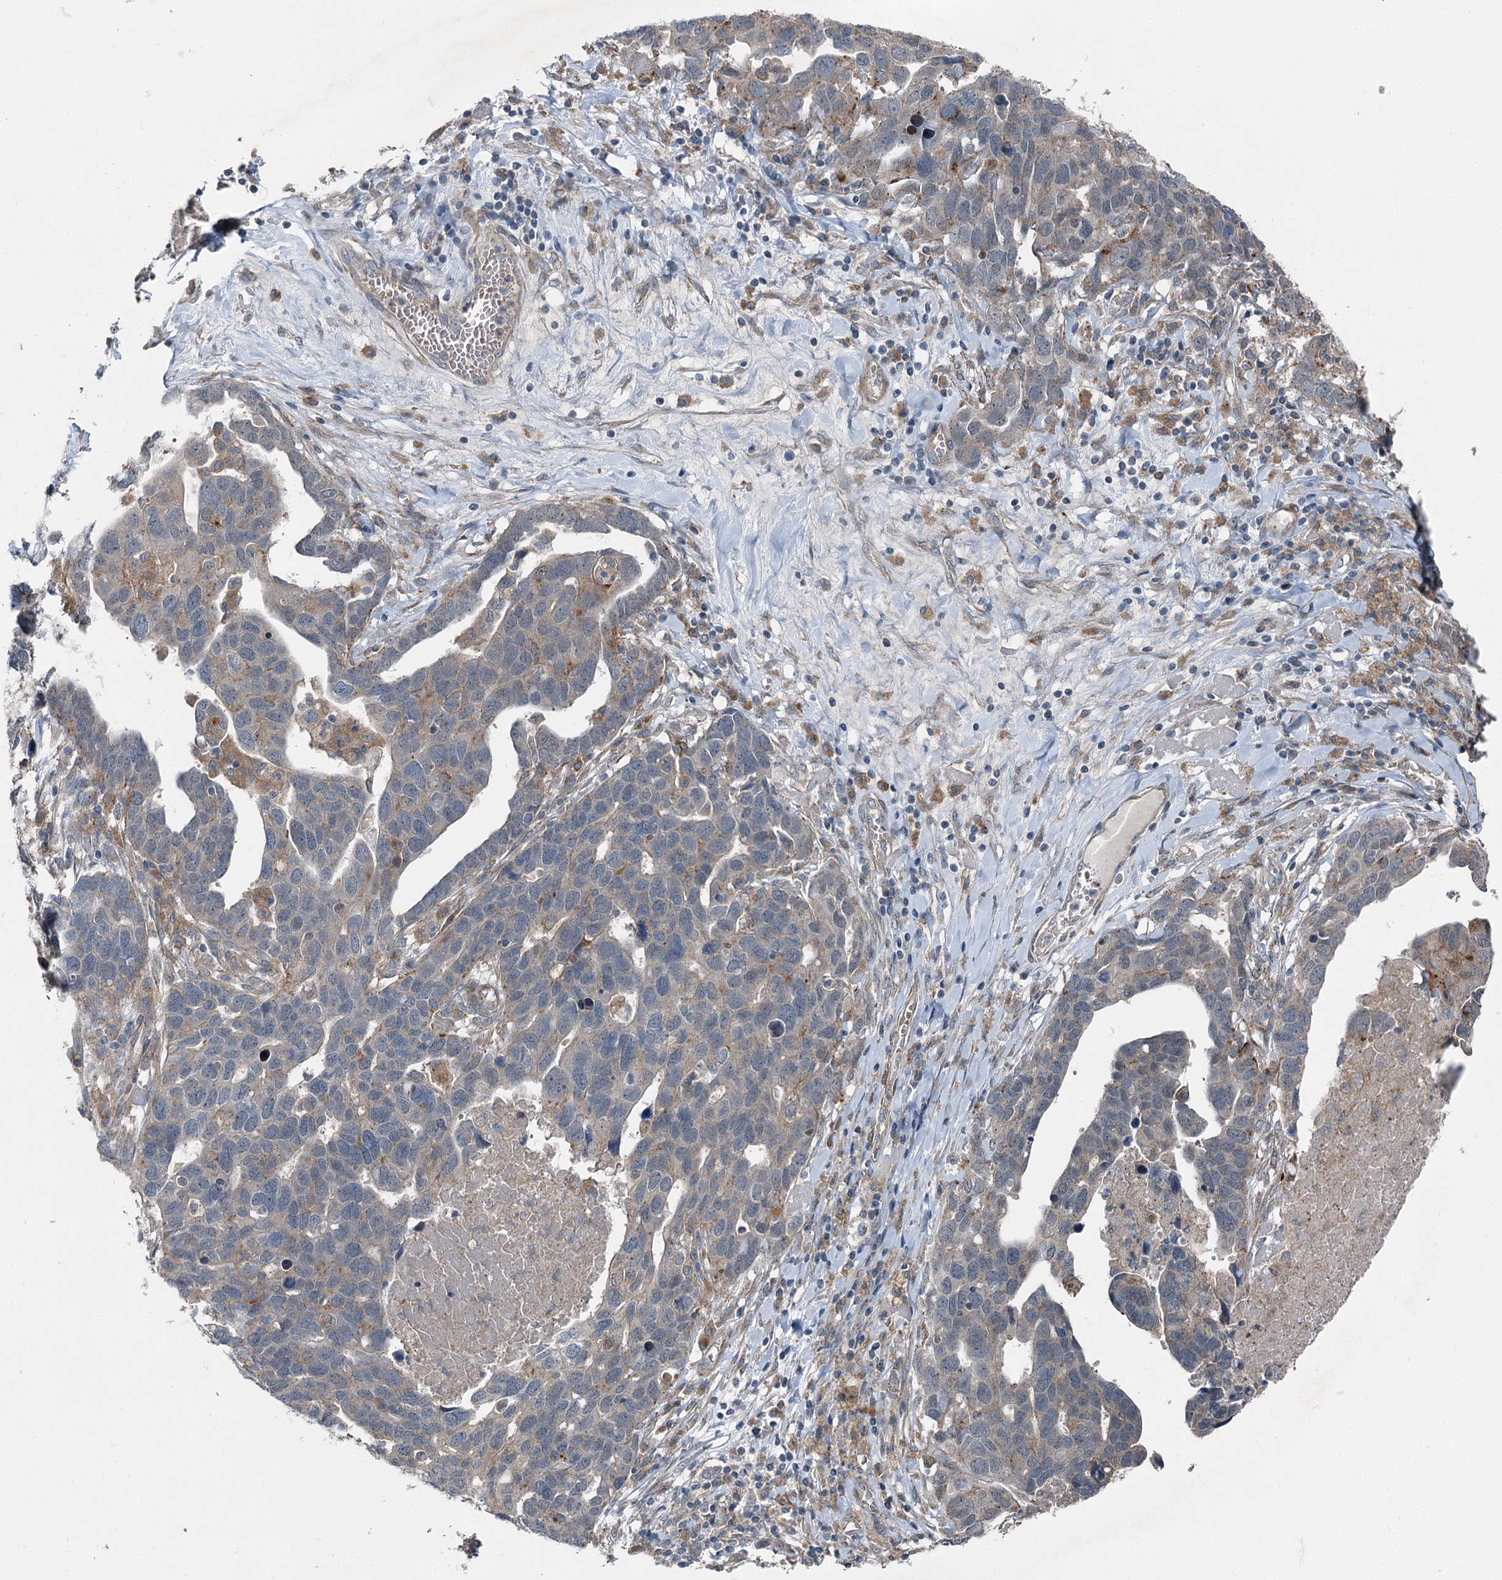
{"staining": {"intensity": "weak", "quantity": "<25%", "location": "cytoplasmic/membranous"}, "tissue": "ovarian cancer", "cell_type": "Tumor cells", "image_type": "cancer", "snomed": [{"axis": "morphology", "description": "Cystadenocarcinoma, serous, NOS"}, {"axis": "topography", "description": "Ovary"}], "caption": "This histopathology image is of ovarian cancer (serous cystadenocarcinoma) stained with IHC to label a protein in brown with the nuclei are counter-stained blue. There is no positivity in tumor cells.", "gene": "AXL", "patient": {"sex": "female", "age": 54}}